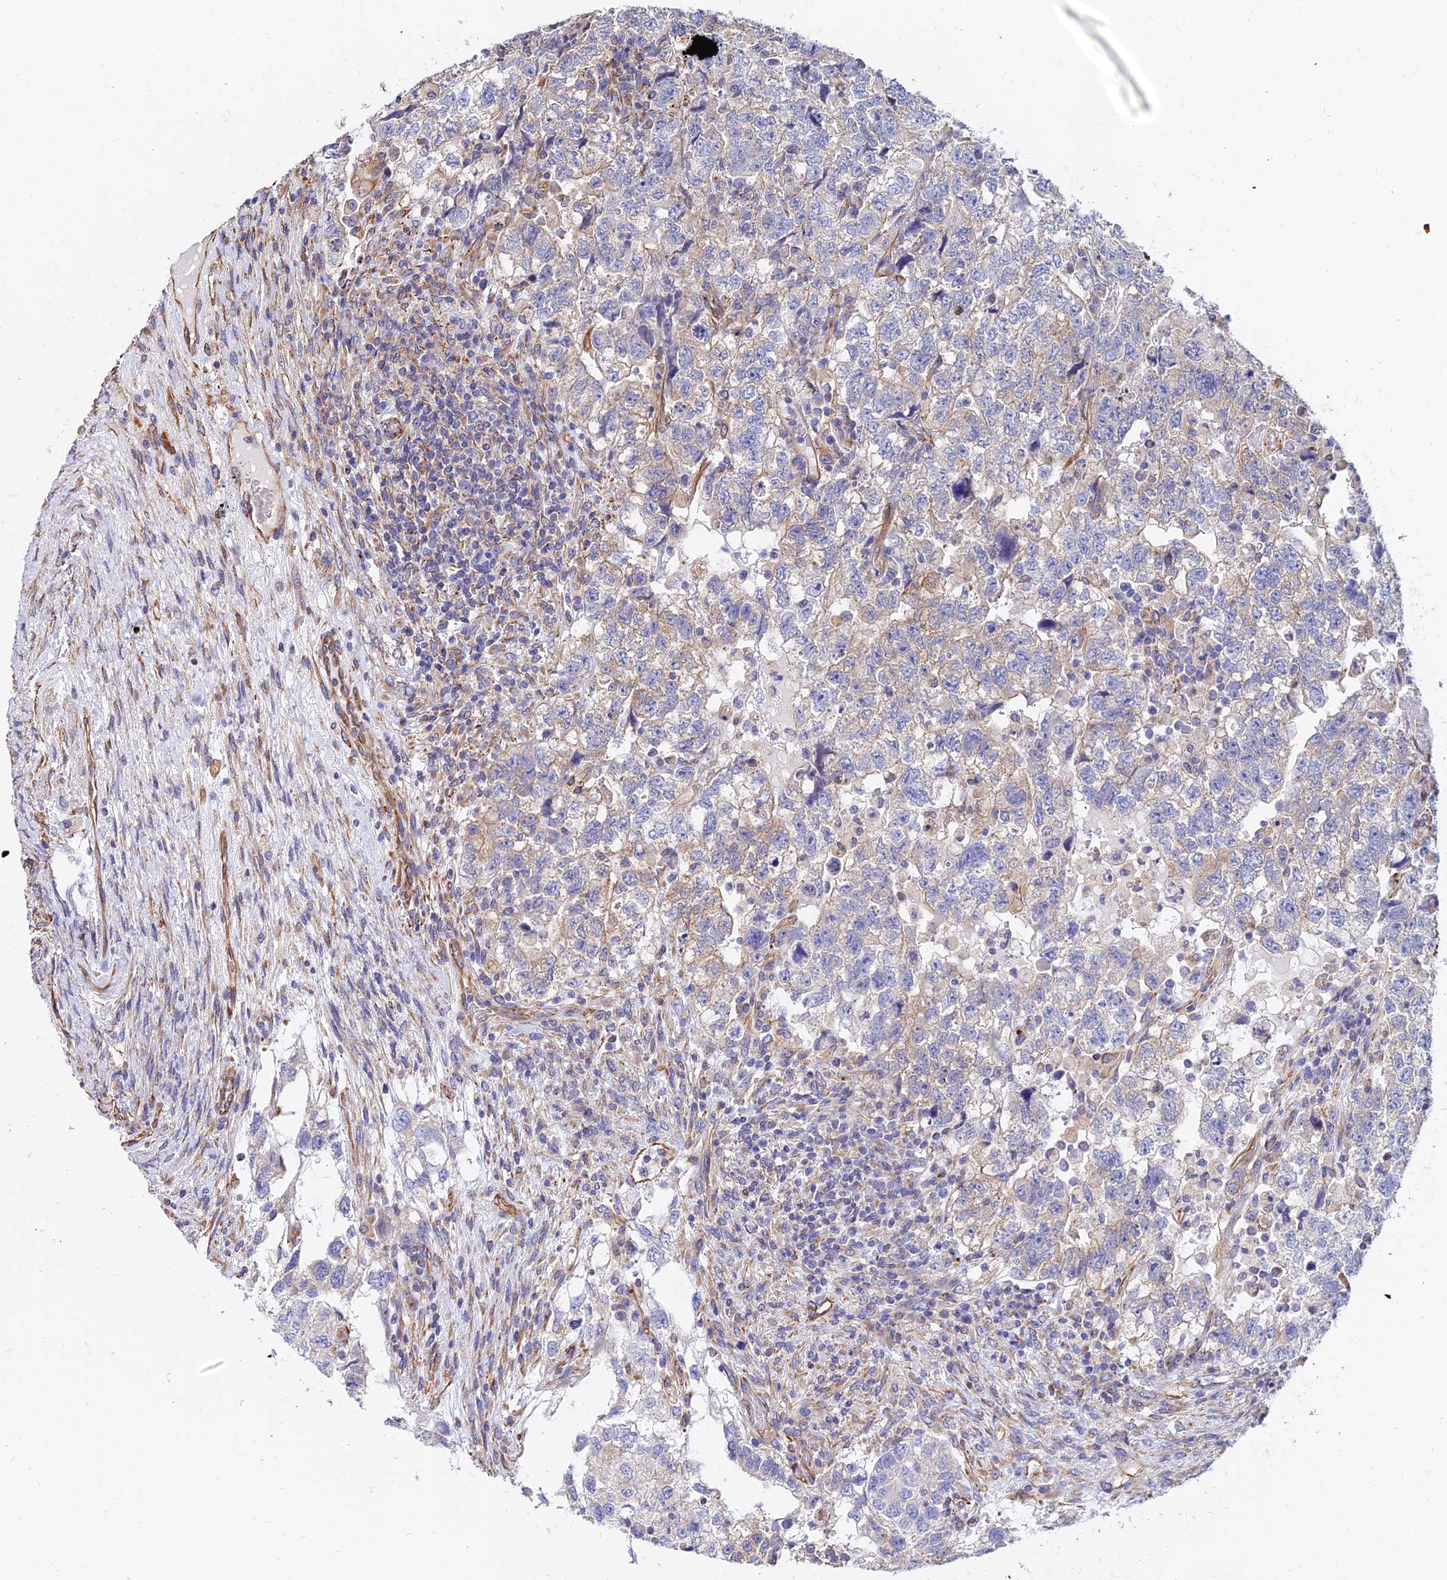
{"staining": {"intensity": "negative", "quantity": "none", "location": "none"}, "tissue": "testis cancer", "cell_type": "Tumor cells", "image_type": "cancer", "snomed": [{"axis": "morphology", "description": "Normal tissue, NOS"}, {"axis": "morphology", "description": "Carcinoma, Embryonal, NOS"}, {"axis": "topography", "description": "Testis"}], "caption": "Immunohistochemistry (IHC) image of human testis cancer stained for a protein (brown), which reveals no positivity in tumor cells.", "gene": "CDK18", "patient": {"sex": "male", "age": 36}}